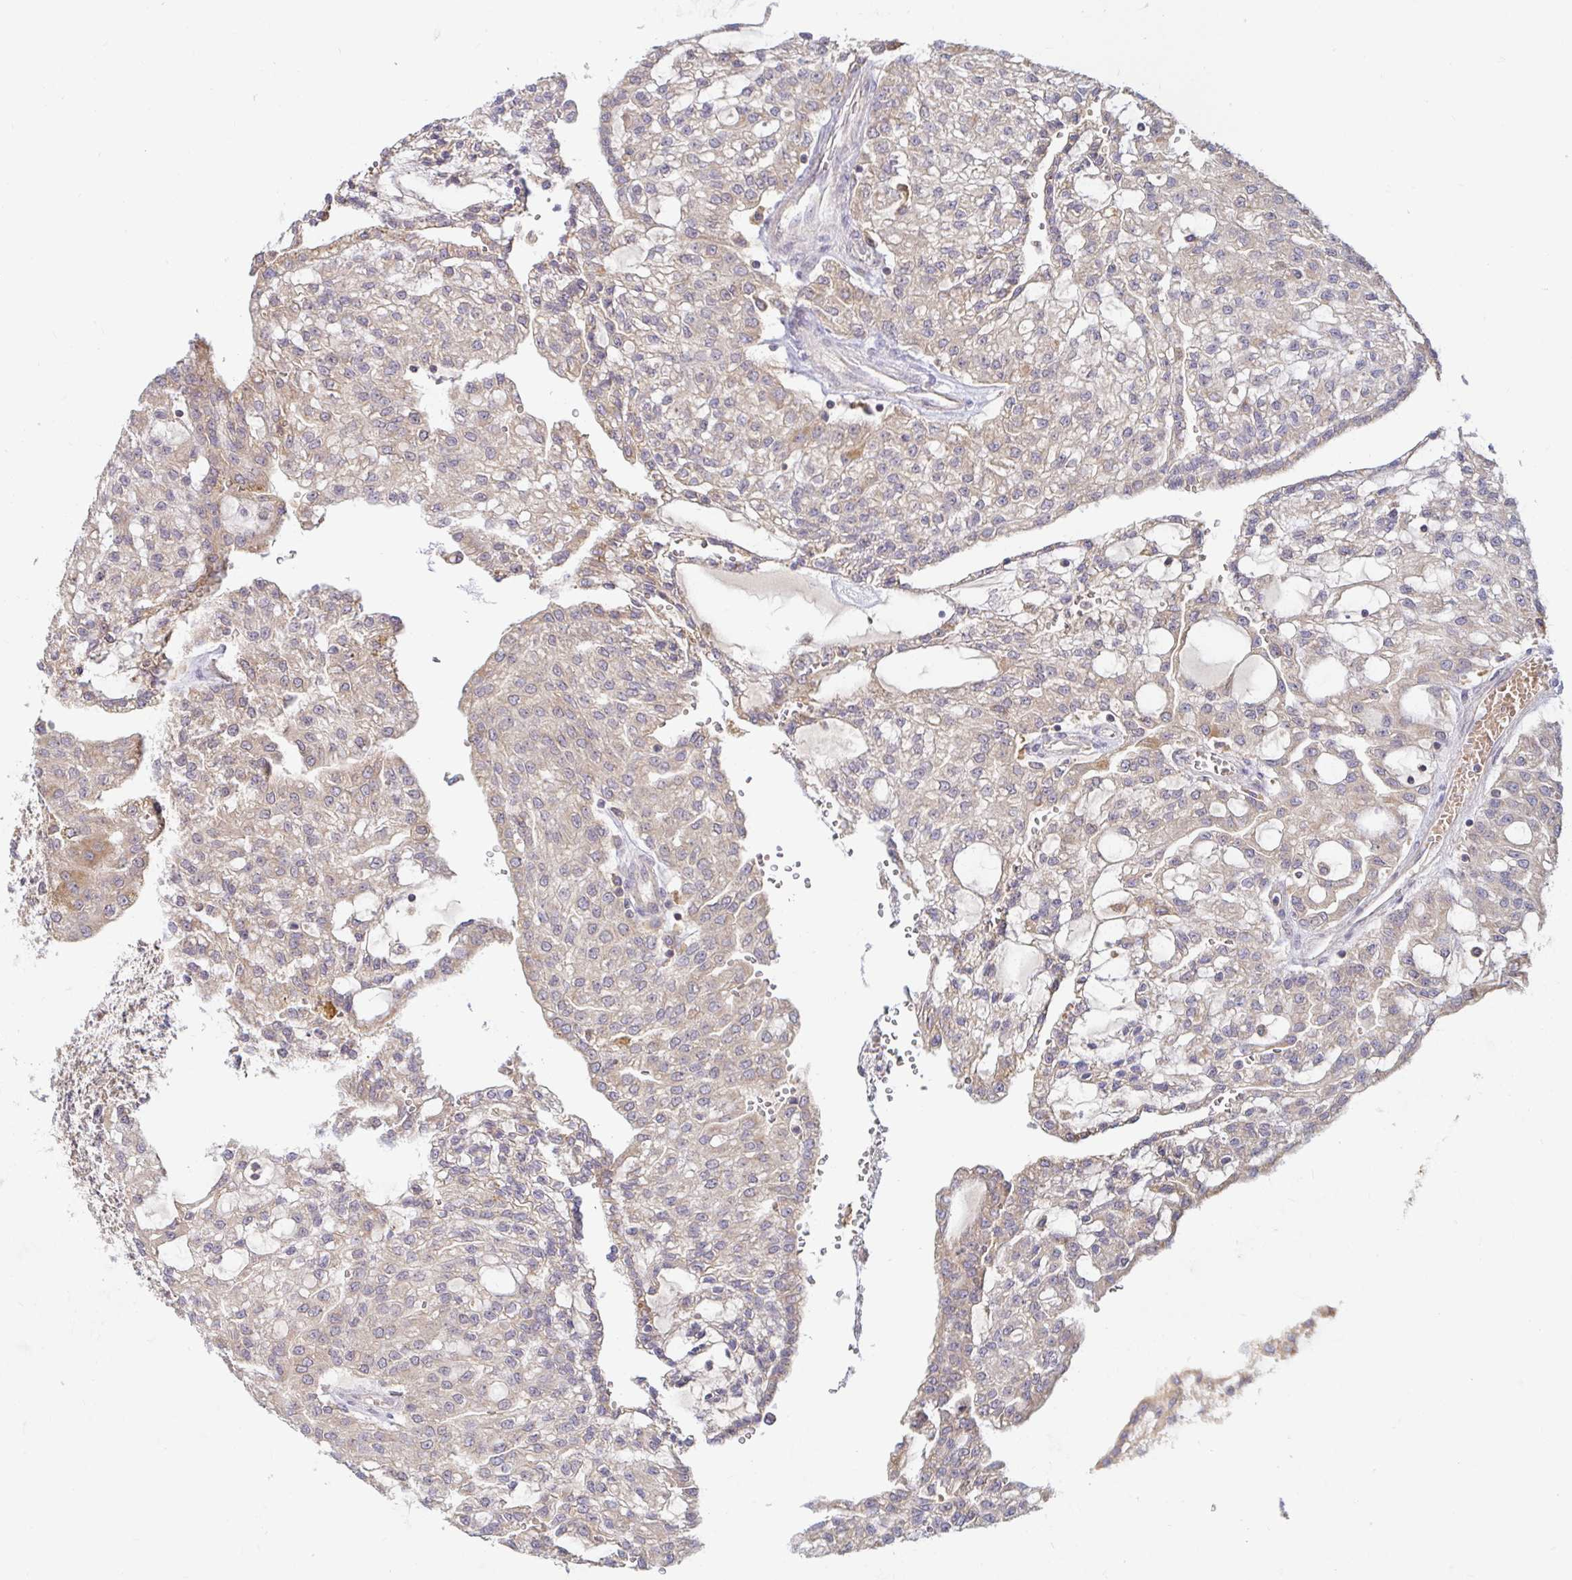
{"staining": {"intensity": "weak", "quantity": "25%-75%", "location": "cytoplasmic/membranous"}, "tissue": "renal cancer", "cell_type": "Tumor cells", "image_type": "cancer", "snomed": [{"axis": "morphology", "description": "Adenocarcinoma, NOS"}, {"axis": "topography", "description": "Kidney"}], "caption": "The immunohistochemical stain highlights weak cytoplasmic/membranous expression in tumor cells of renal cancer tissue.", "gene": "LARP1", "patient": {"sex": "male", "age": 63}}